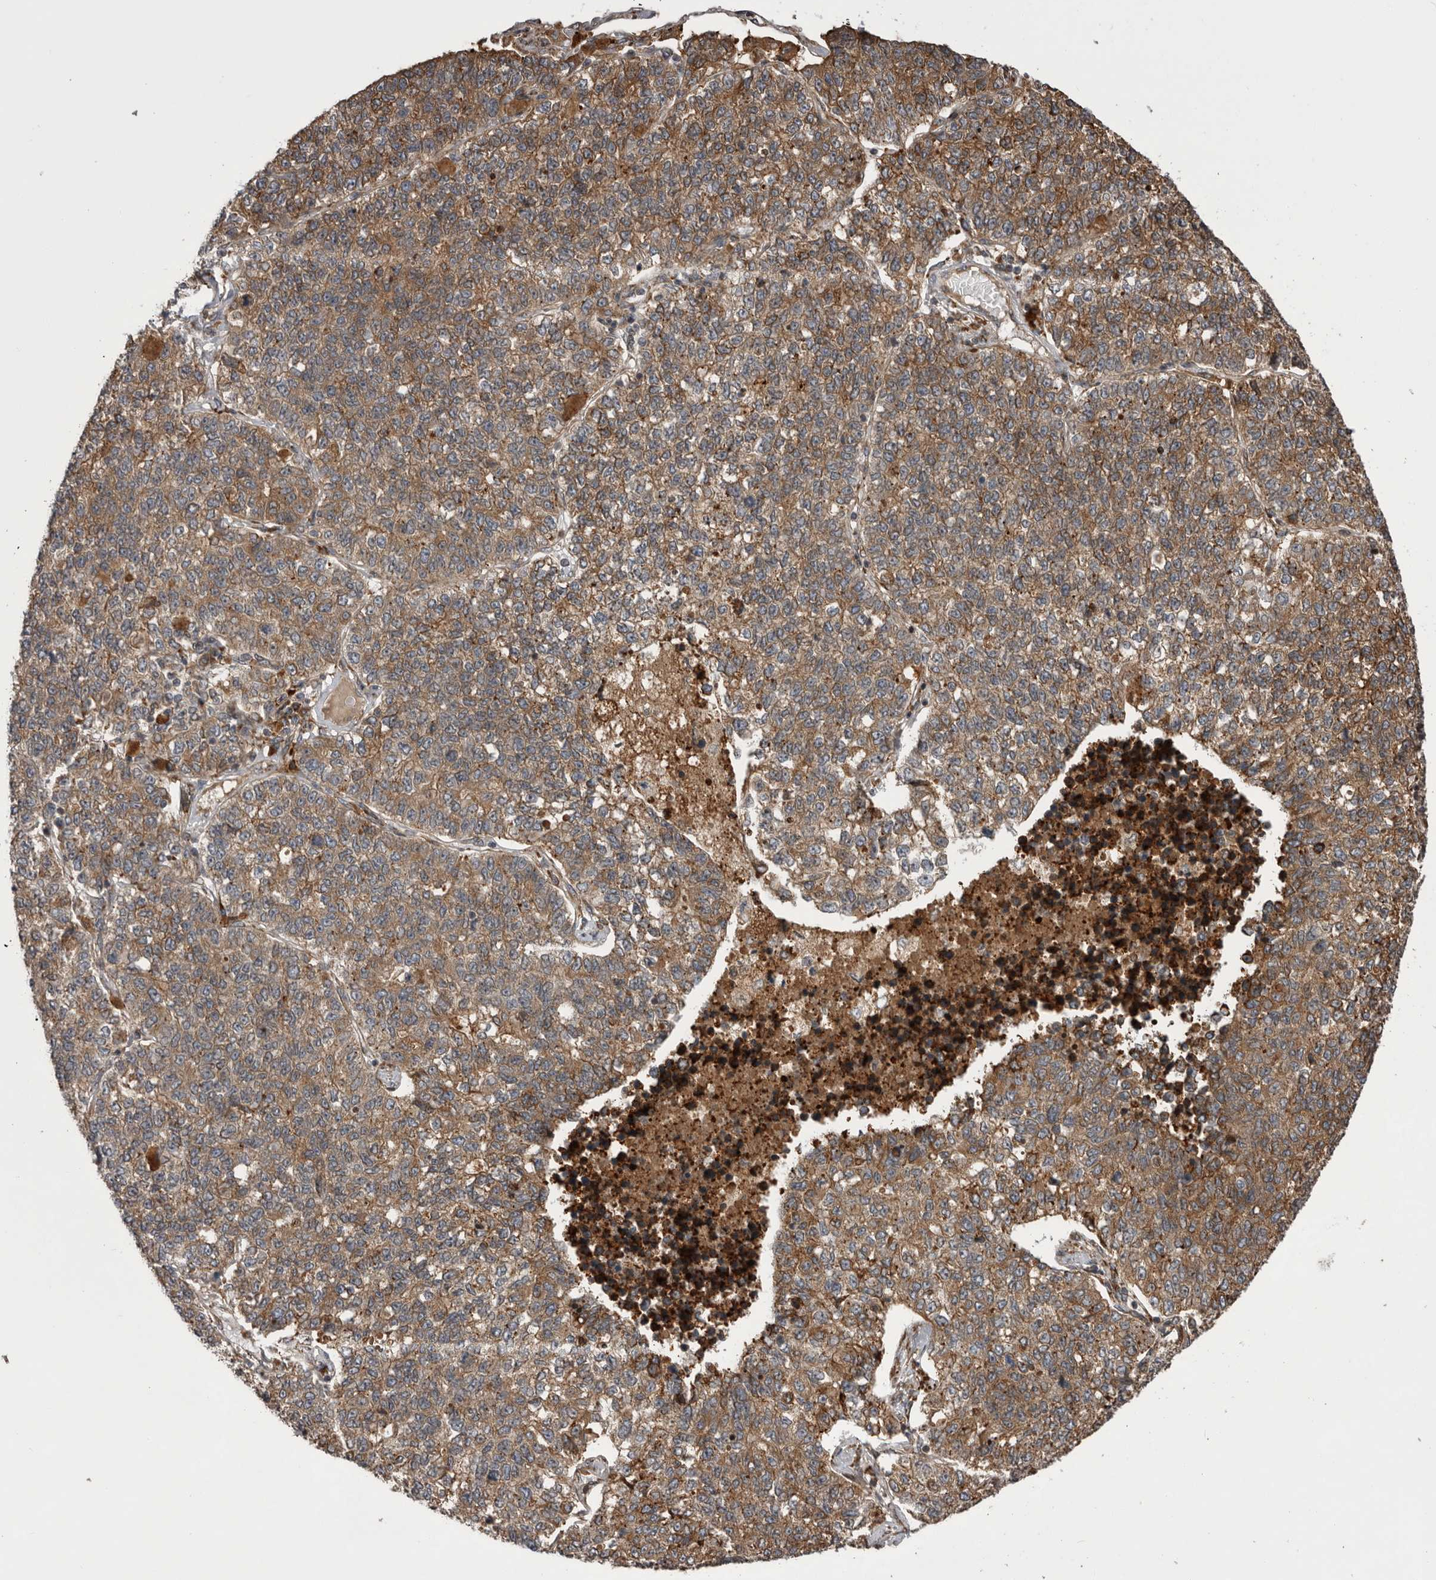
{"staining": {"intensity": "moderate", "quantity": ">75%", "location": "cytoplasmic/membranous"}, "tissue": "lung cancer", "cell_type": "Tumor cells", "image_type": "cancer", "snomed": [{"axis": "morphology", "description": "Adenocarcinoma, NOS"}, {"axis": "topography", "description": "Lung"}], "caption": "Immunohistochemistry (DAB (3,3'-diaminobenzidine)) staining of lung cancer reveals moderate cytoplasmic/membranous protein positivity in about >75% of tumor cells. The protein is shown in brown color, while the nuclei are stained blue.", "gene": "RAB3GAP2", "patient": {"sex": "male", "age": 49}}